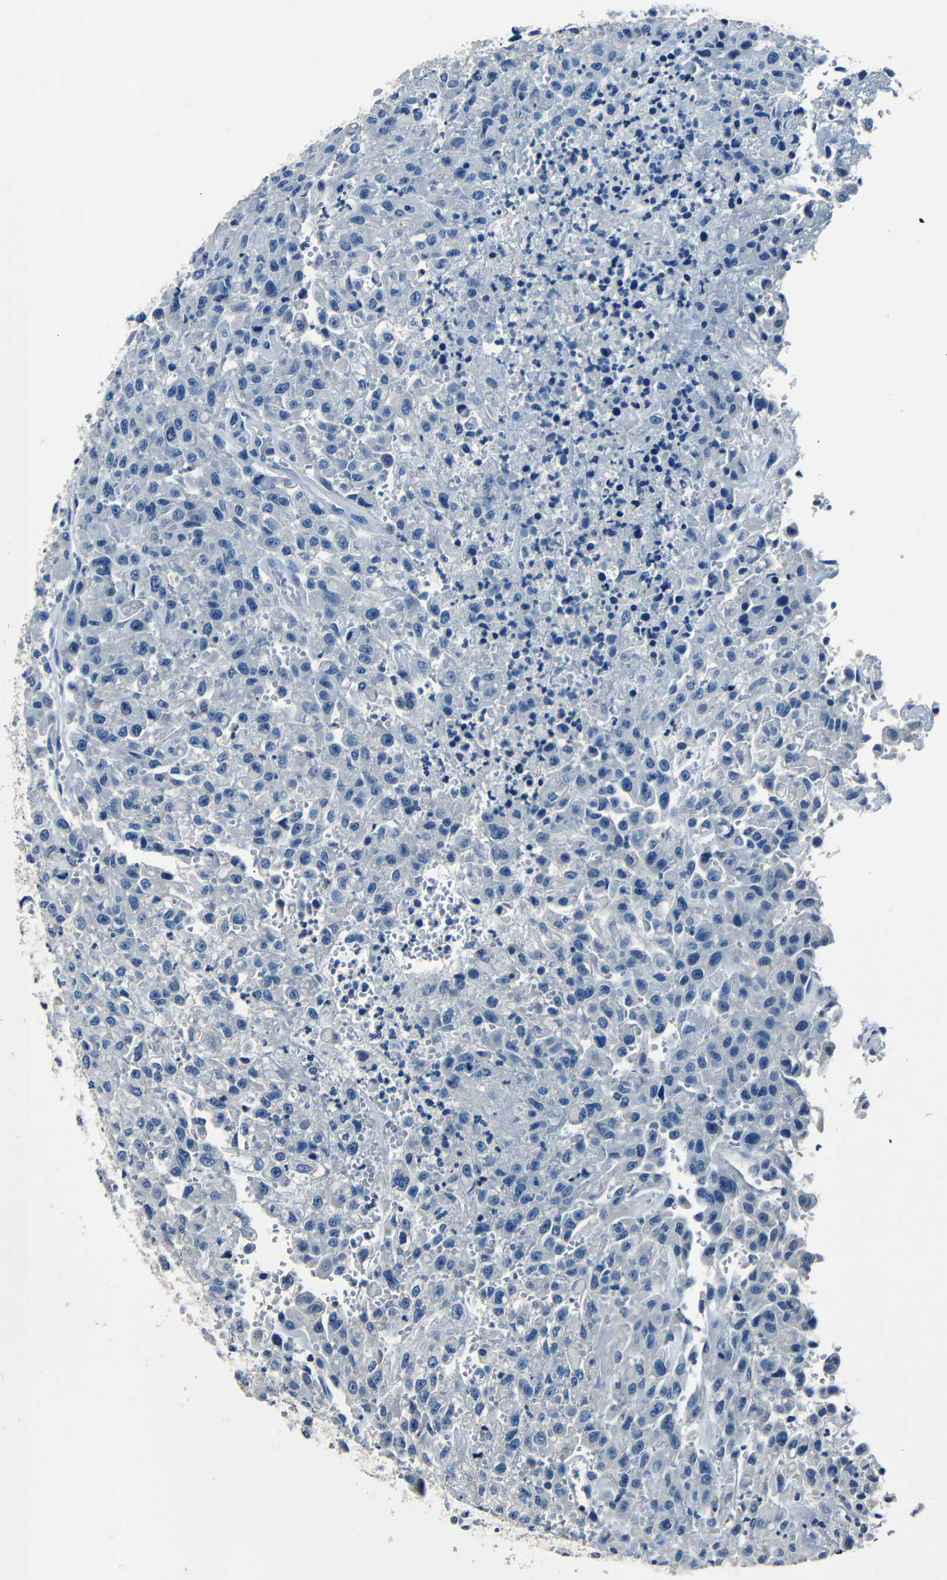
{"staining": {"intensity": "negative", "quantity": "none", "location": "none"}, "tissue": "urothelial cancer", "cell_type": "Tumor cells", "image_type": "cancer", "snomed": [{"axis": "morphology", "description": "Urothelial carcinoma, High grade"}, {"axis": "topography", "description": "Urinary bladder"}], "caption": "Image shows no significant protein positivity in tumor cells of urothelial carcinoma (high-grade).", "gene": "NCMAP", "patient": {"sex": "male", "age": 46}}